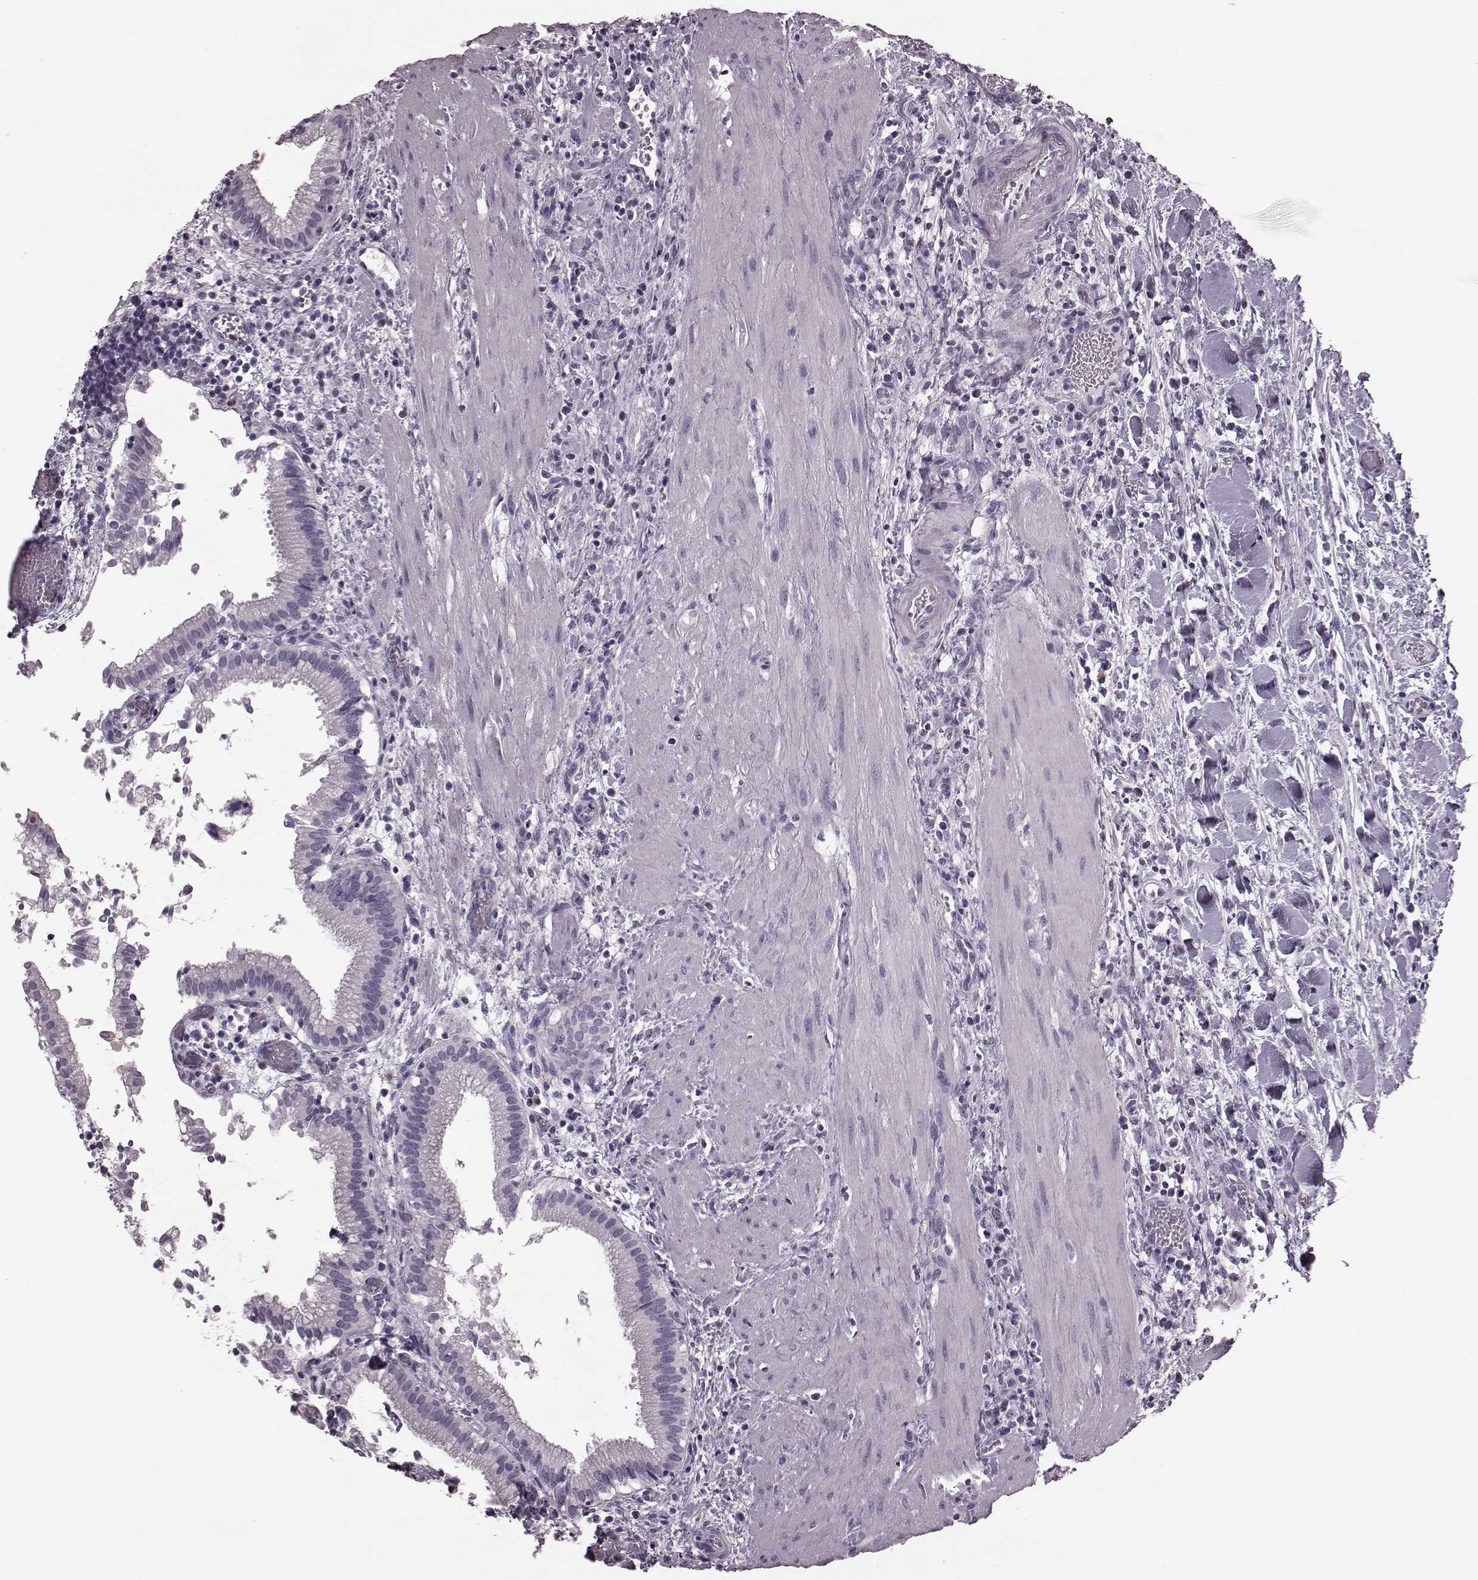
{"staining": {"intensity": "negative", "quantity": "none", "location": "none"}, "tissue": "gallbladder", "cell_type": "Glandular cells", "image_type": "normal", "snomed": [{"axis": "morphology", "description": "Normal tissue, NOS"}, {"axis": "topography", "description": "Gallbladder"}], "caption": "High power microscopy image of an immunohistochemistry (IHC) image of normal gallbladder, revealing no significant expression in glandular cells.", "gene": "TRPM1", "patient": {"sex": "male", "age": 42}}